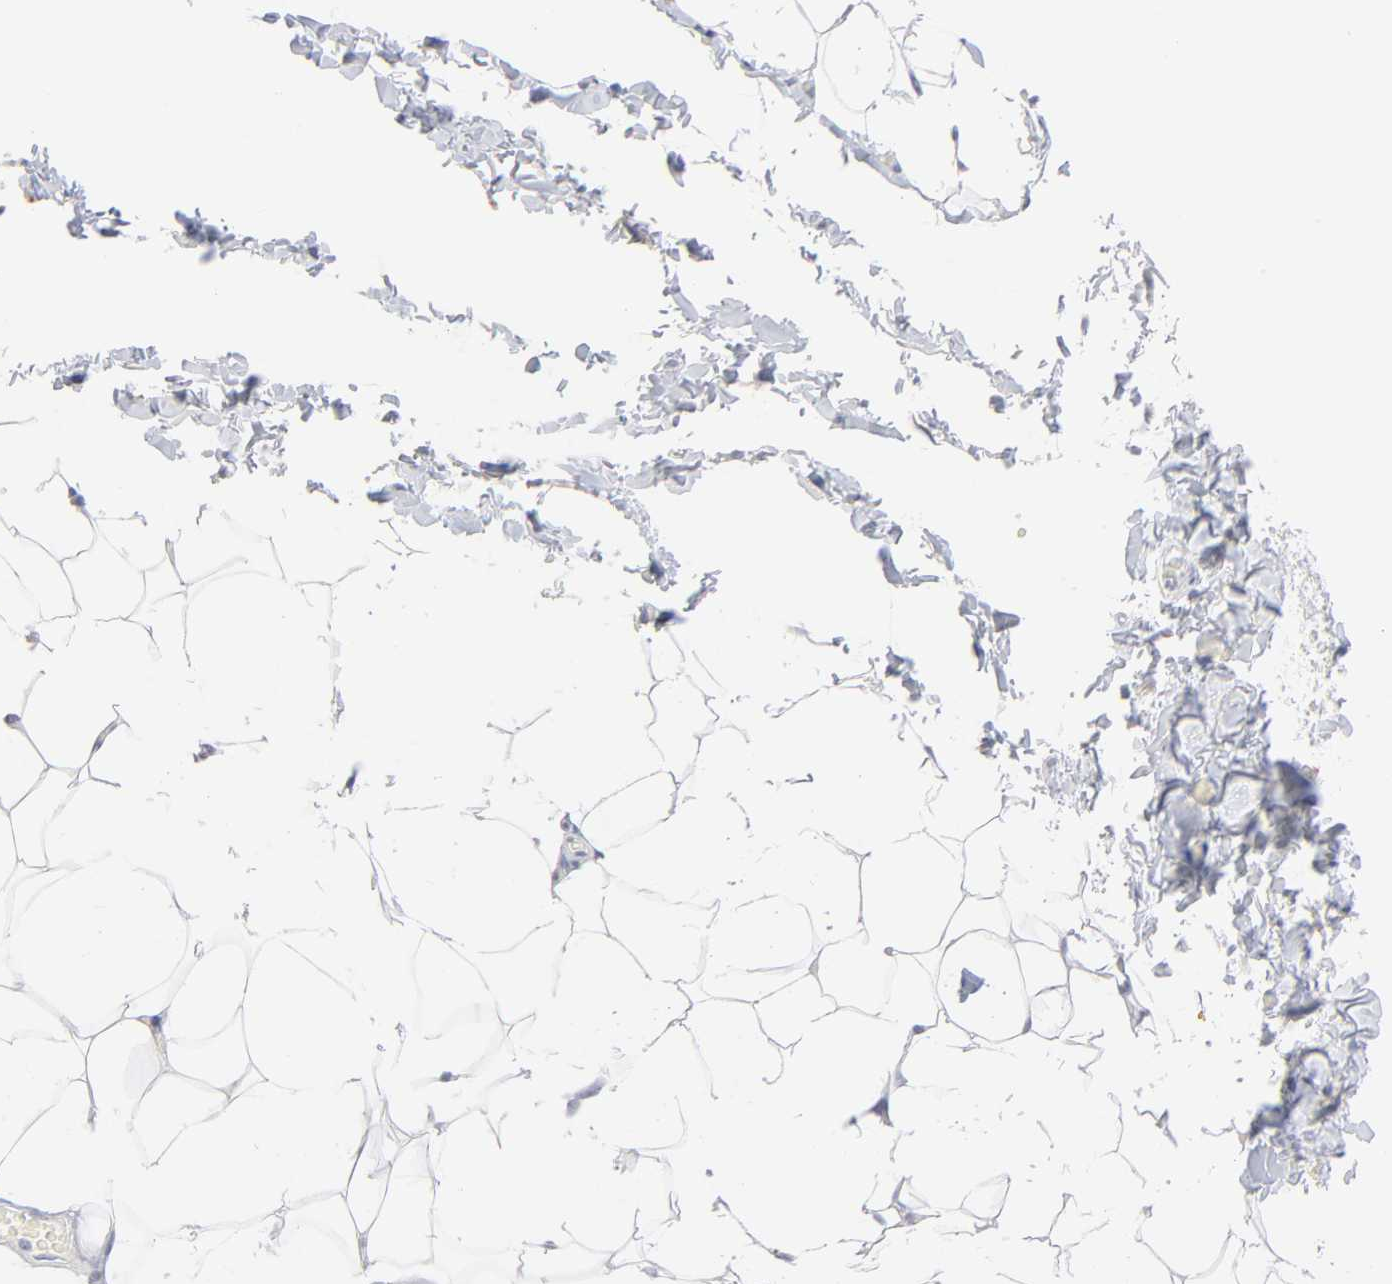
{"staining": {"intensity": "negative", "quantity": "none", "location": "none"}, "tissue": "adipose tissue", "cell_type": "Adipocytes", "image_type": "normal", "snomed": [{"axis": "morphology", "description": "Normal tissue, NOS"}, {"axis": "topography", "description": "Soft tissue"}], "caption": "This is an immunohistochemistry (IHC) photomicrograph of benign human adipose tissue. There is no staining in adipocytes.", "gene": "LTBP2", "patient": {"sex": "male", "age": 26}}